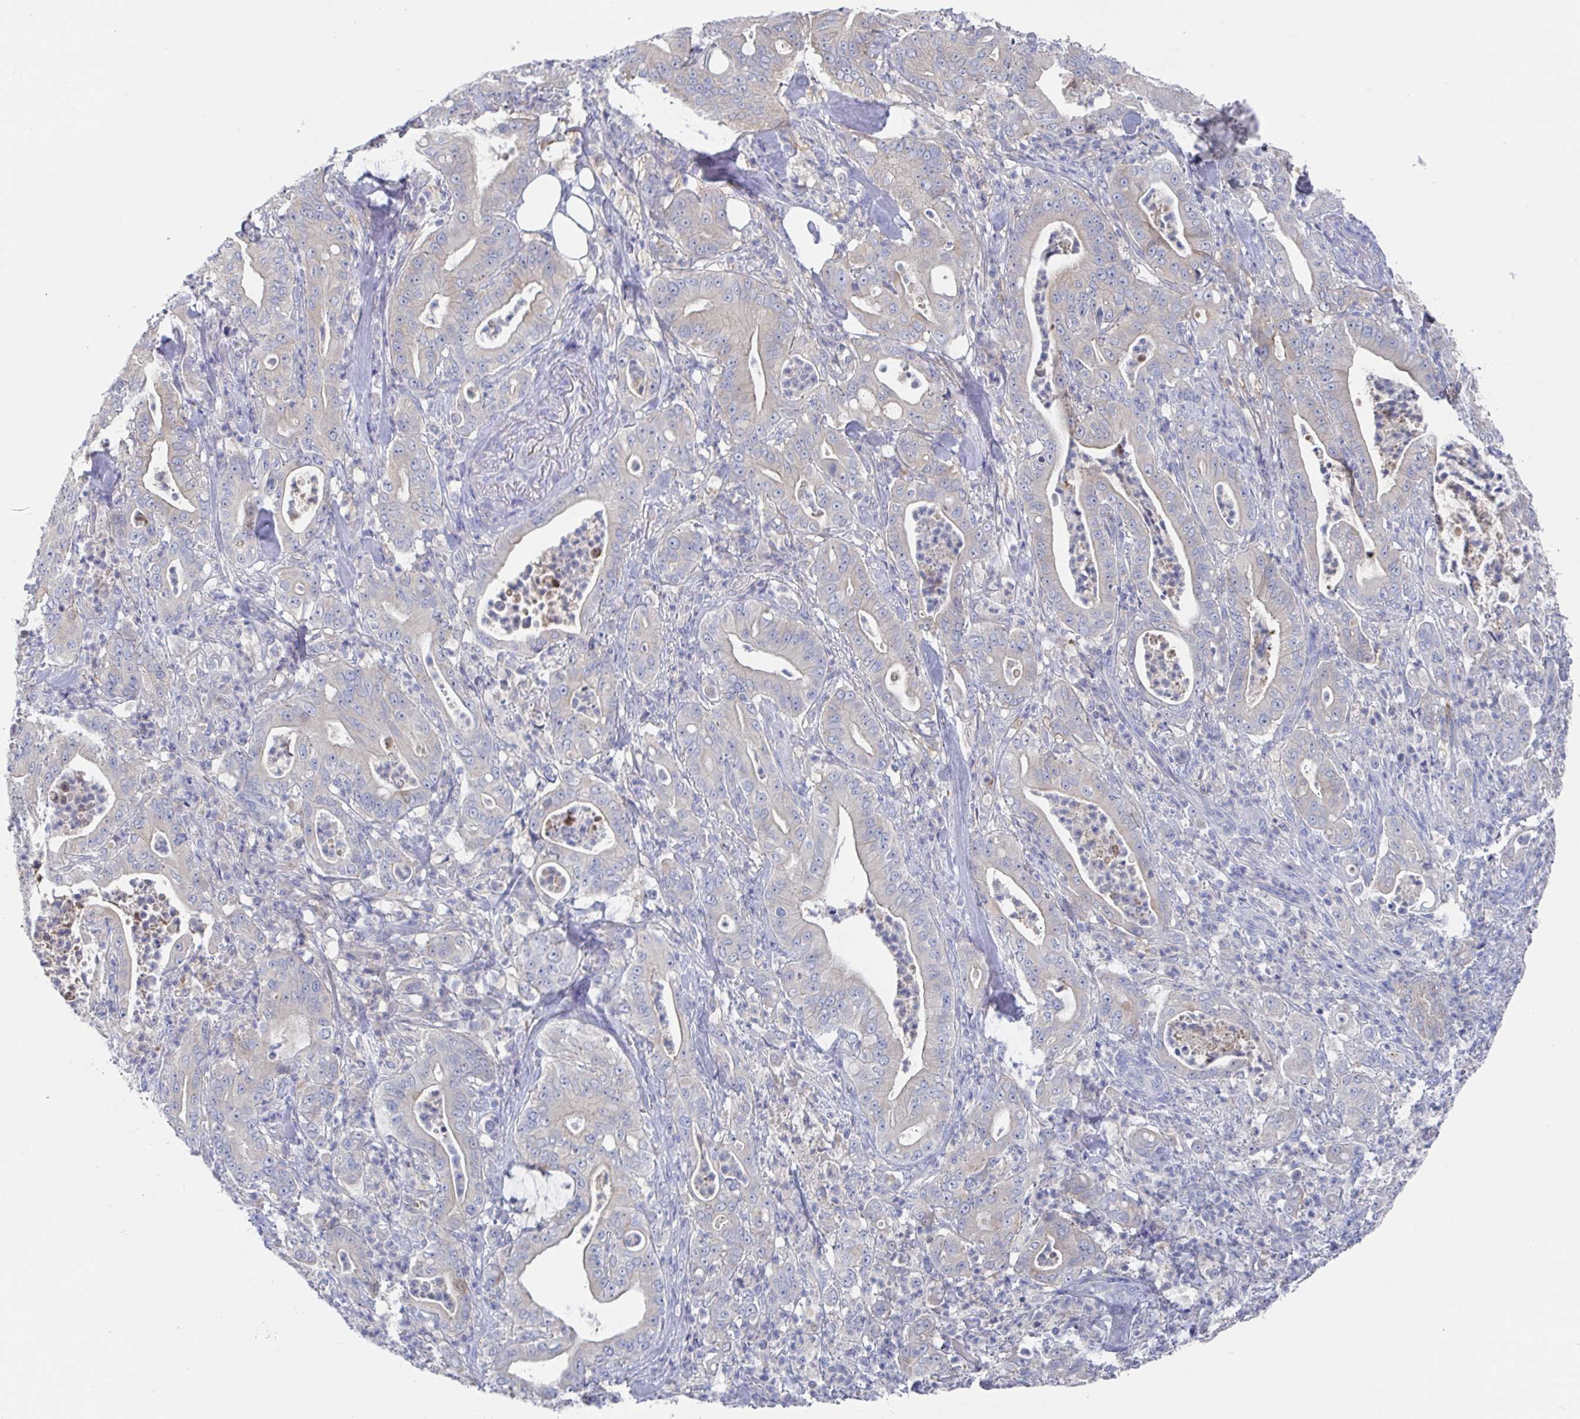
{"staining": {"intensity": "negative", "quantity": "none", "location": "none"}, "tissue": "pancreatic cancer", "cell_type": "Tumor cells", "image_type": "cancer", "snomed": [{"axis": "morphology", "description": "Adenocarcinoma, NOS"}, {"axis": "topography", "description": "Pancreas"}], "caption": "The histopathology image displays no significant expression in tumor cells of pancreatic cancer (adenocarcinoma). Brightfield microscopy of immunohistochemistry (IHC) stained with DAB (3,3'-diaminobenzidine) (brown) and hematoxylin (blue), captured at high magnification.", "gene": "GPR148", "patient": {"sex": "male", "age": 71}}